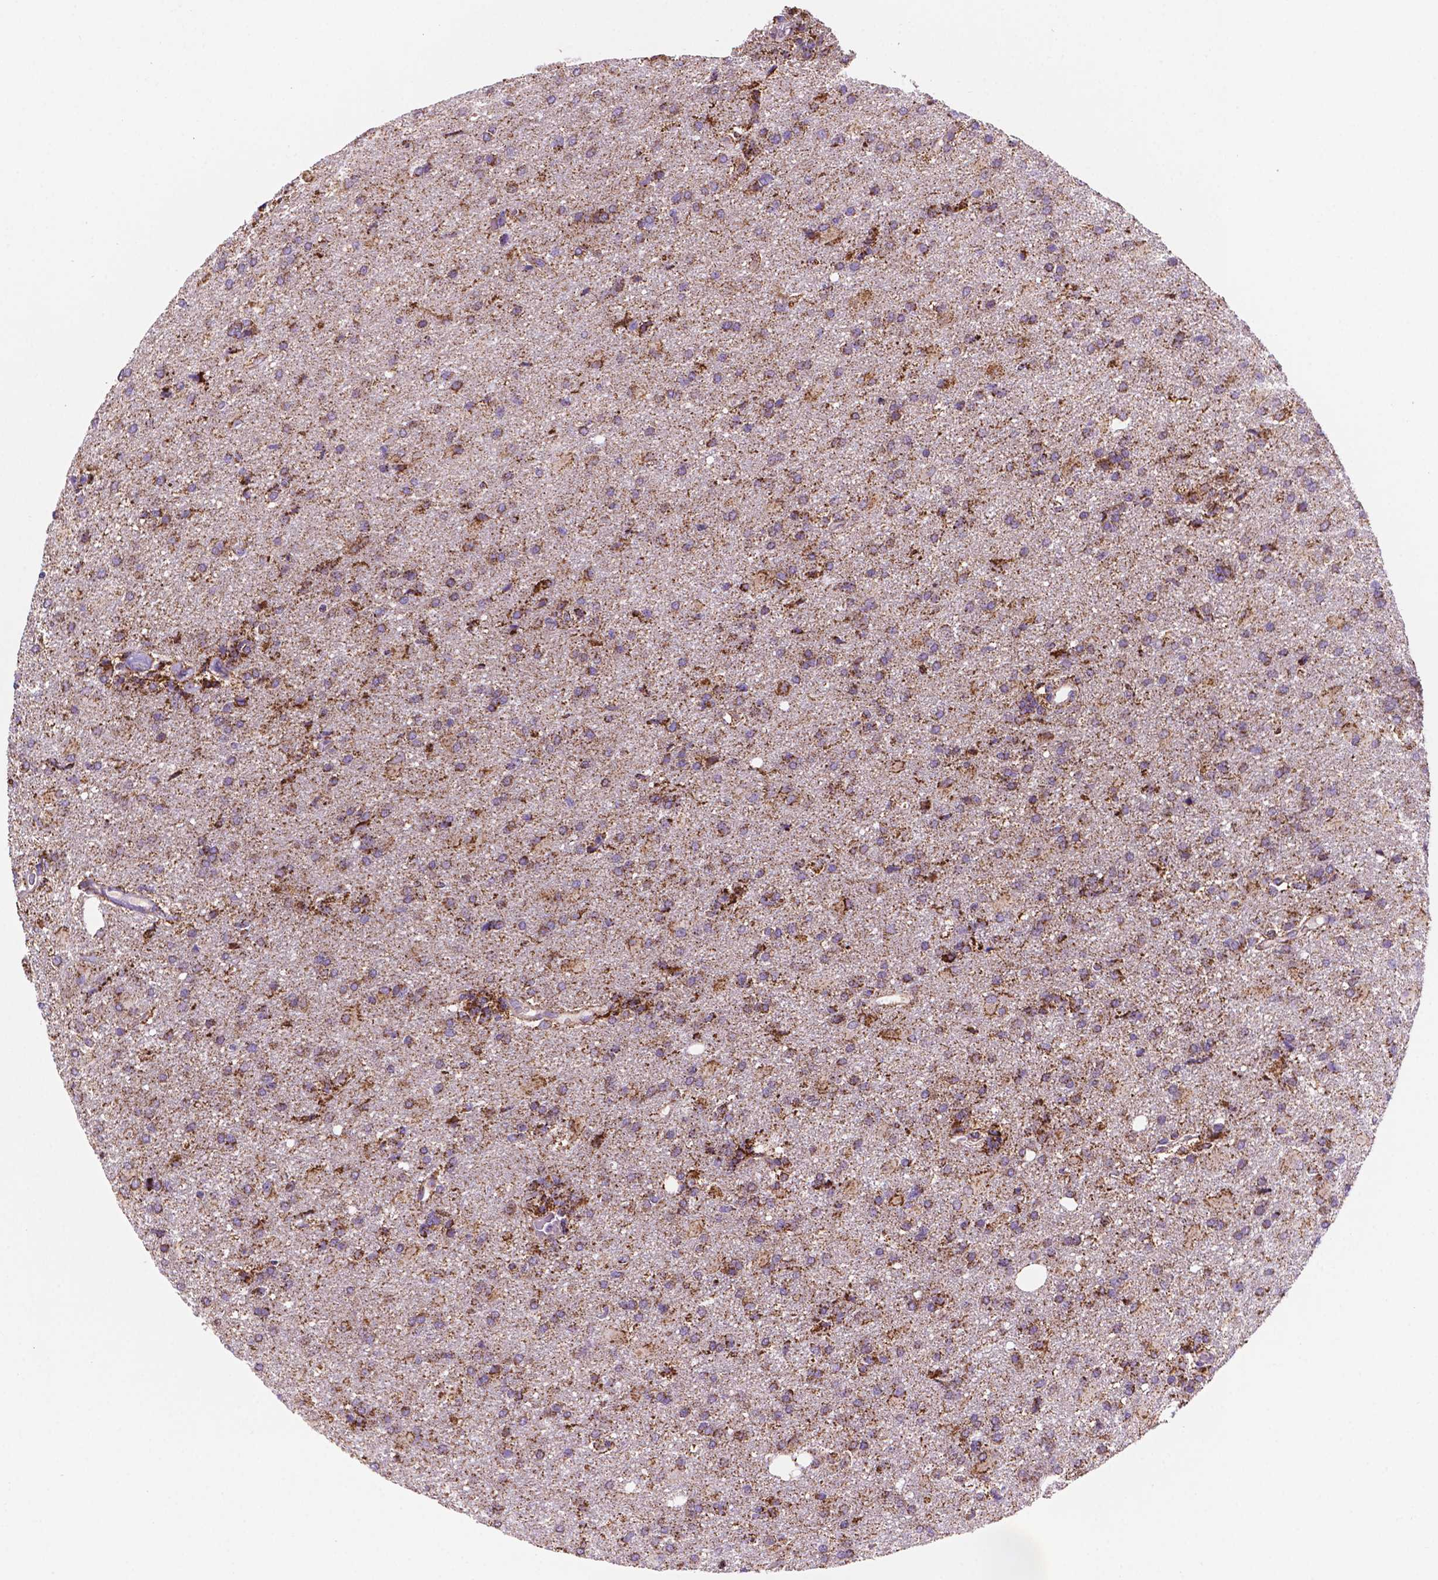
{"staining": {"intensity": "strong", "quantity": "25%-75%", "location": "cytoplasmic/membranous"}, "tissue": "glioma", "cell_type": "Tumor cells", "image_type": "cancer", "snomed": [{"axis": "morphology", "description": "Glioma, malignant, High grade"}, {"axis": "topography", "description": "Brain"}], "caption": "An image showing strong cytoplasmic/membranous expression in approximately 25%-75% of tumor cells in glioma, as visualized by brown immunohistochemical staining.", "gene": "HSPD1", "patient": {"sex": "male", "age": 68}}